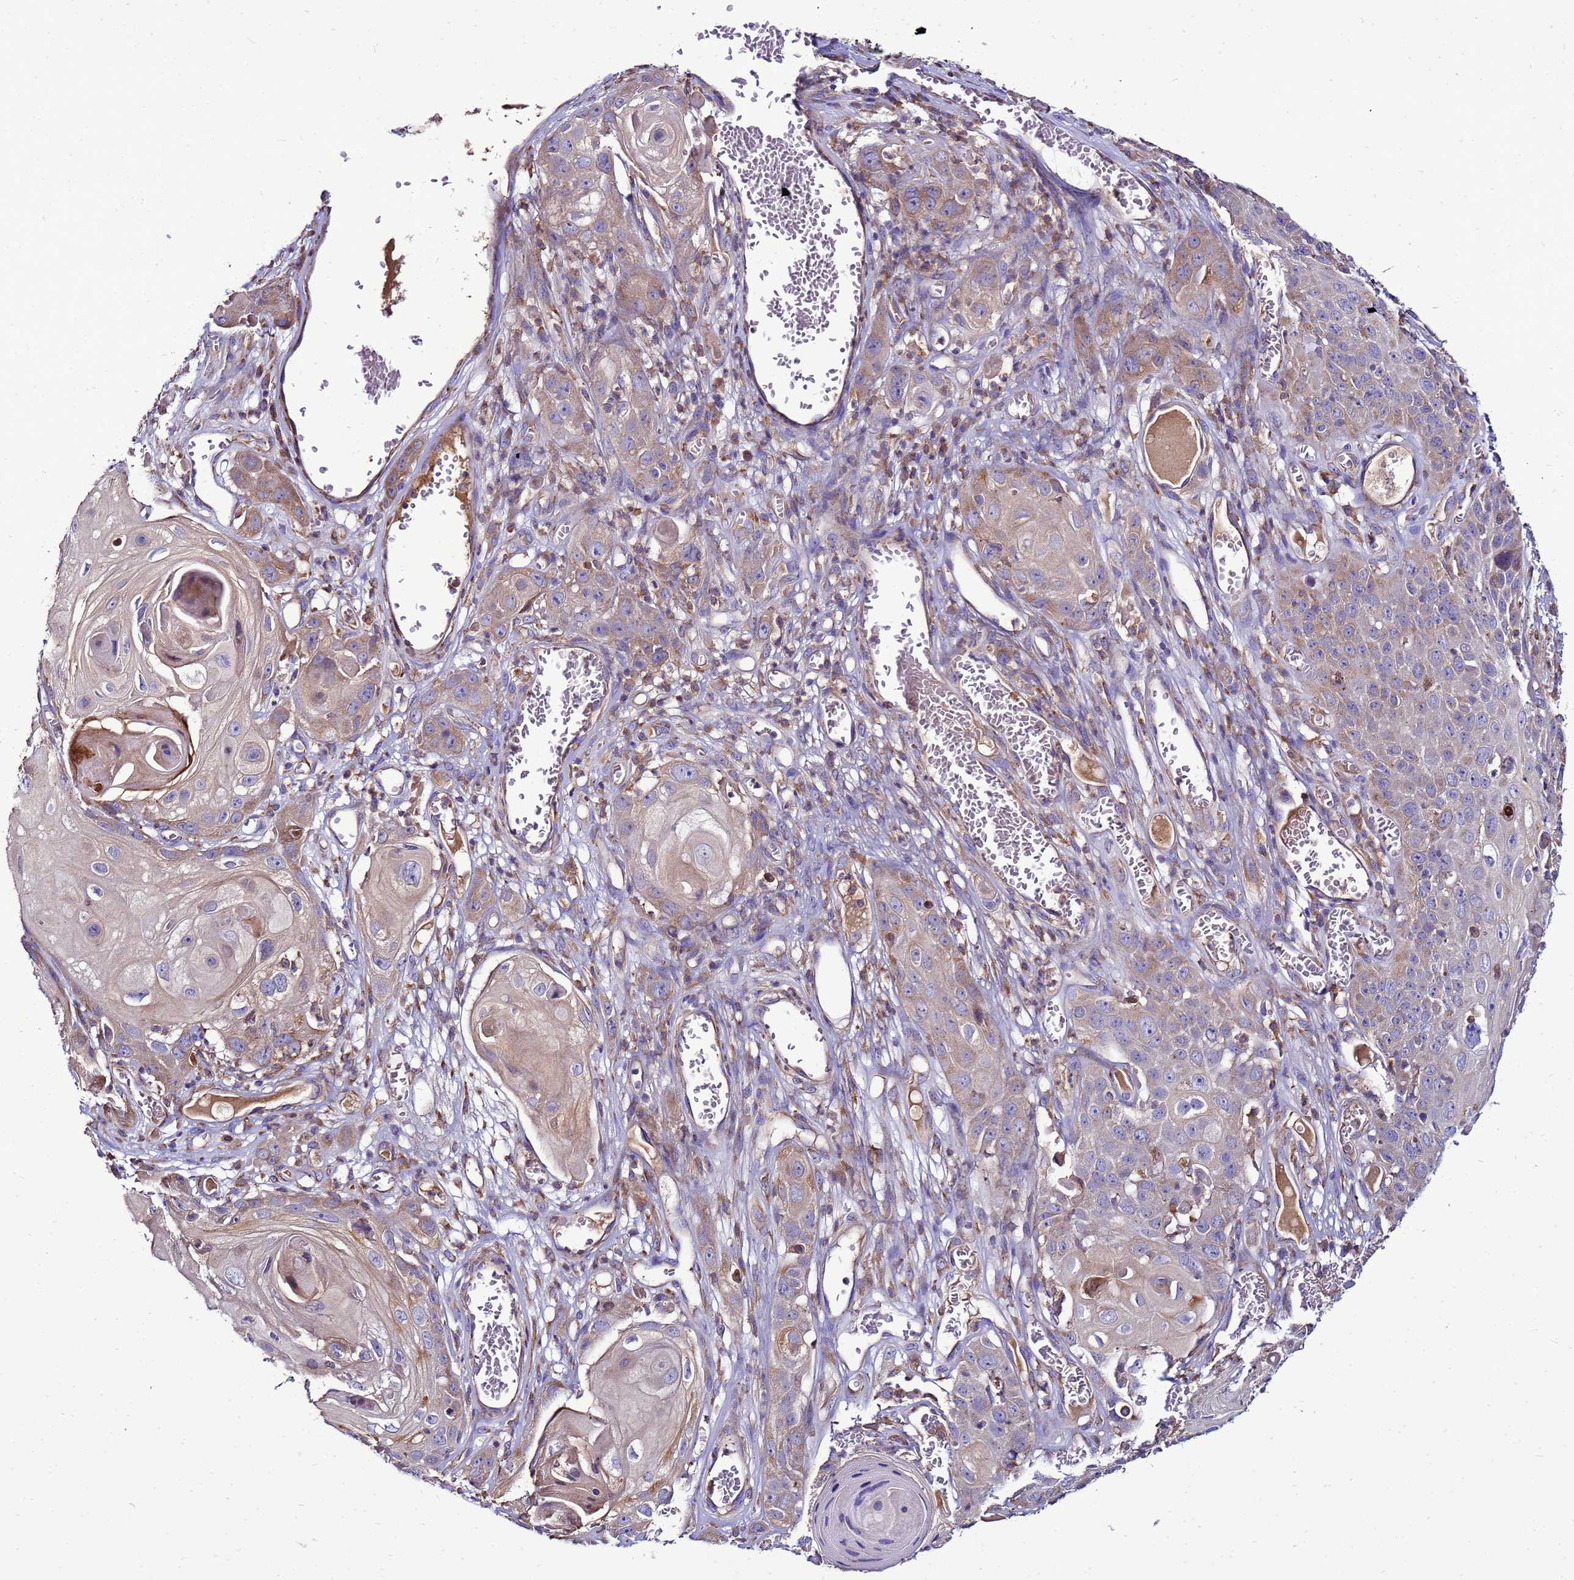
{"staining": {"intensity": "moderate", "quantity": "25%-75%", "location": "cytoplasmic/membranous"}, "tissue": "skin cancer", "cell_type": "Tumor cells", "image_type": "cancer", "snomed": [{"axis": "morphology", "description": "Squamous cell carcinoma, NOS"}, {"axis": "topography", "description": "Skin"}], "caption": "Skin squamous cell carcinoma tissue reveals moderate cytoplasmic/membranous staining in approximately 25%-75% of tumor cells, visualized by immunohistochemistry.", "gene": "ANTKMT", "patient": {"sex": "male", "age": 55}}